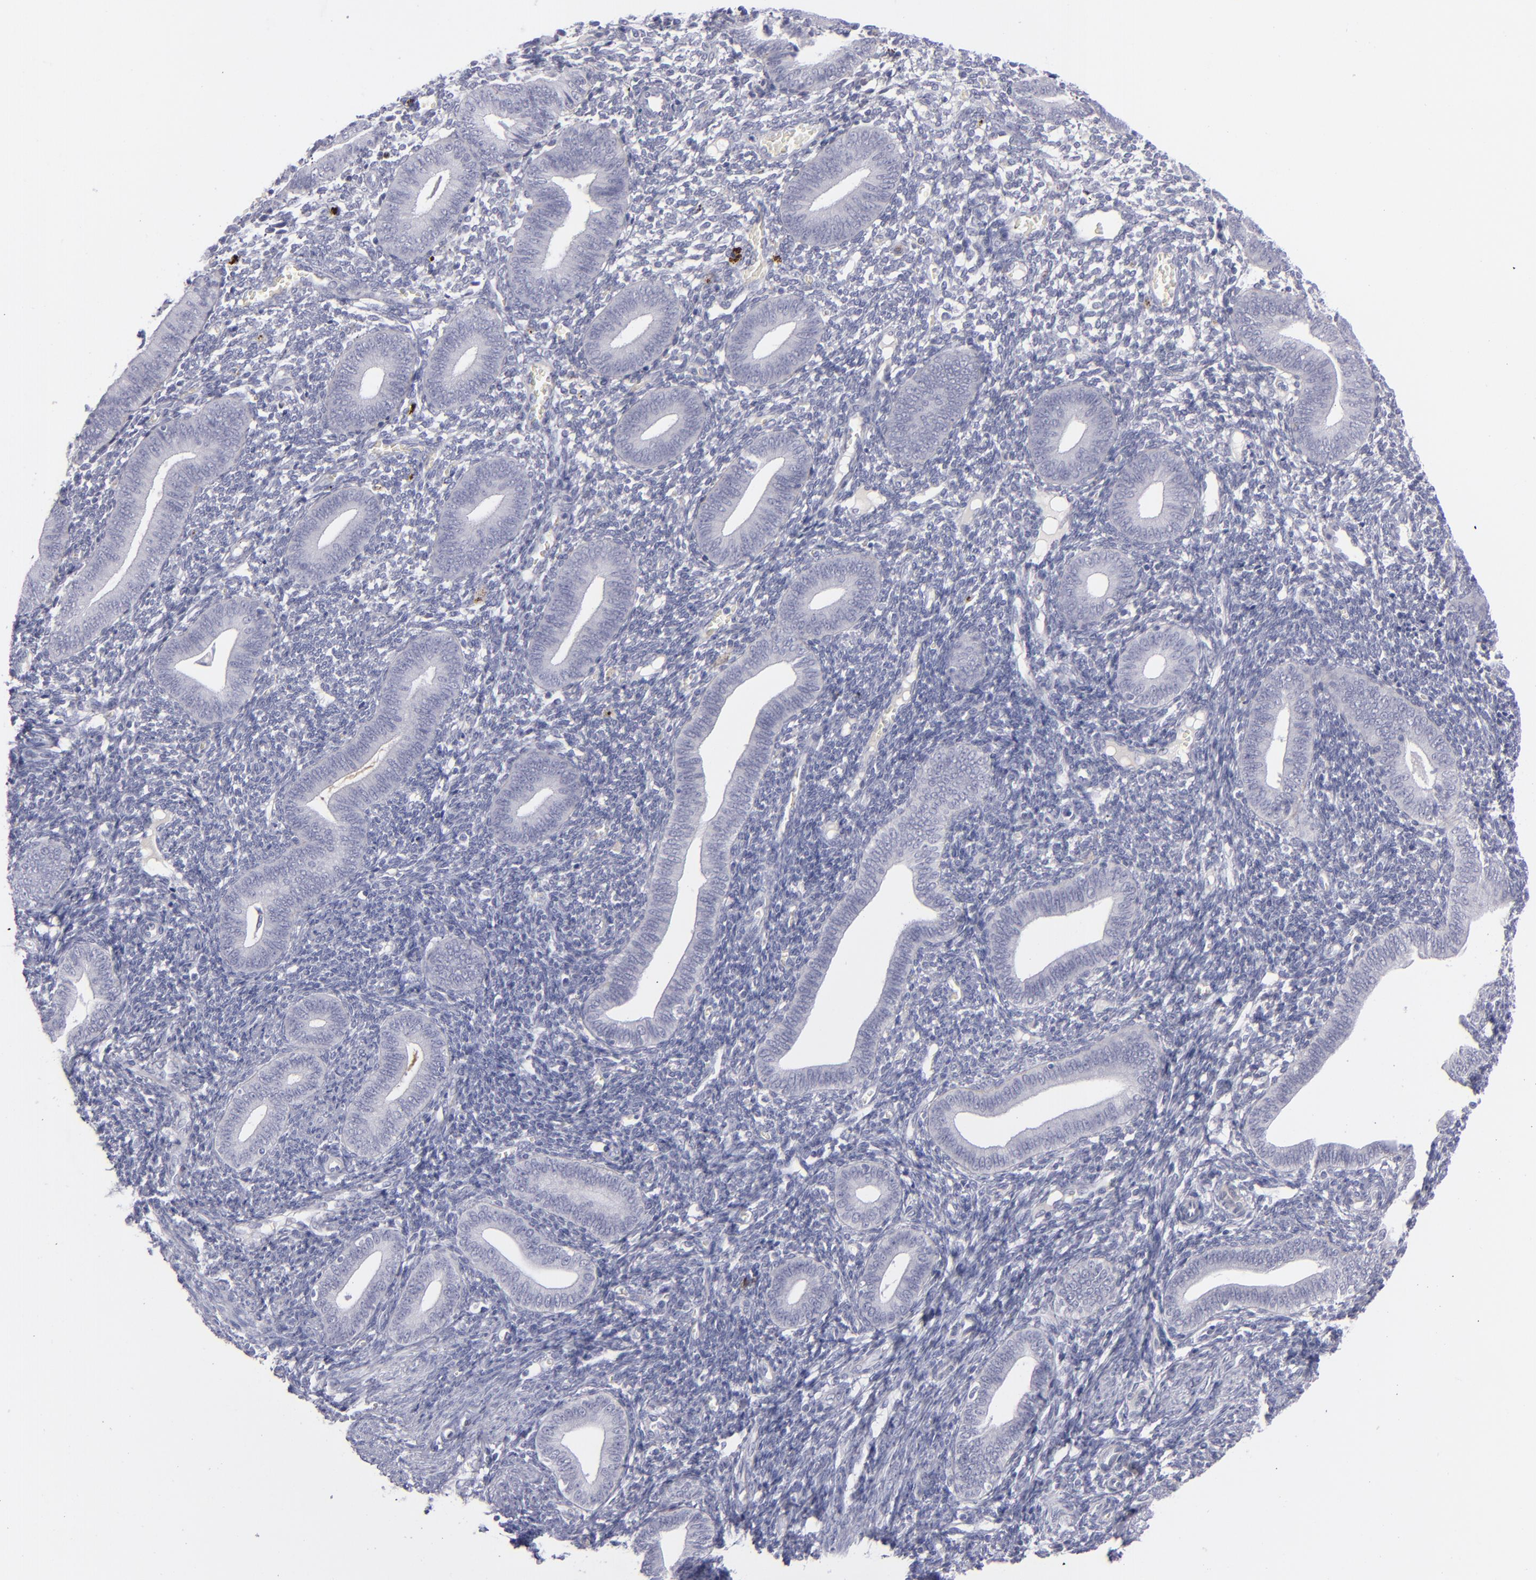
{"staining": {"intensity": "negative", "quantity": "none", "location": "none"}, "tissue": "endometrium", "cell_type": "Cells in endometrial stroma", "image_type": "normal", "snomed": [{"axis": "morphology", "description": "Normal tissue, NOS"}, {"axis": "topography", "description": "Uterus"}, {"axis": "topography", "description": "Endometrium"}], "caption": "The image reveals no significant positivity in cells in endometrial stroma of endometrium. (DAB immunohistochemistry visualized using brightfield microscopy, high magnification).", "gene": "ITGB4", "patient": {"sex": "female", "age": 33}}